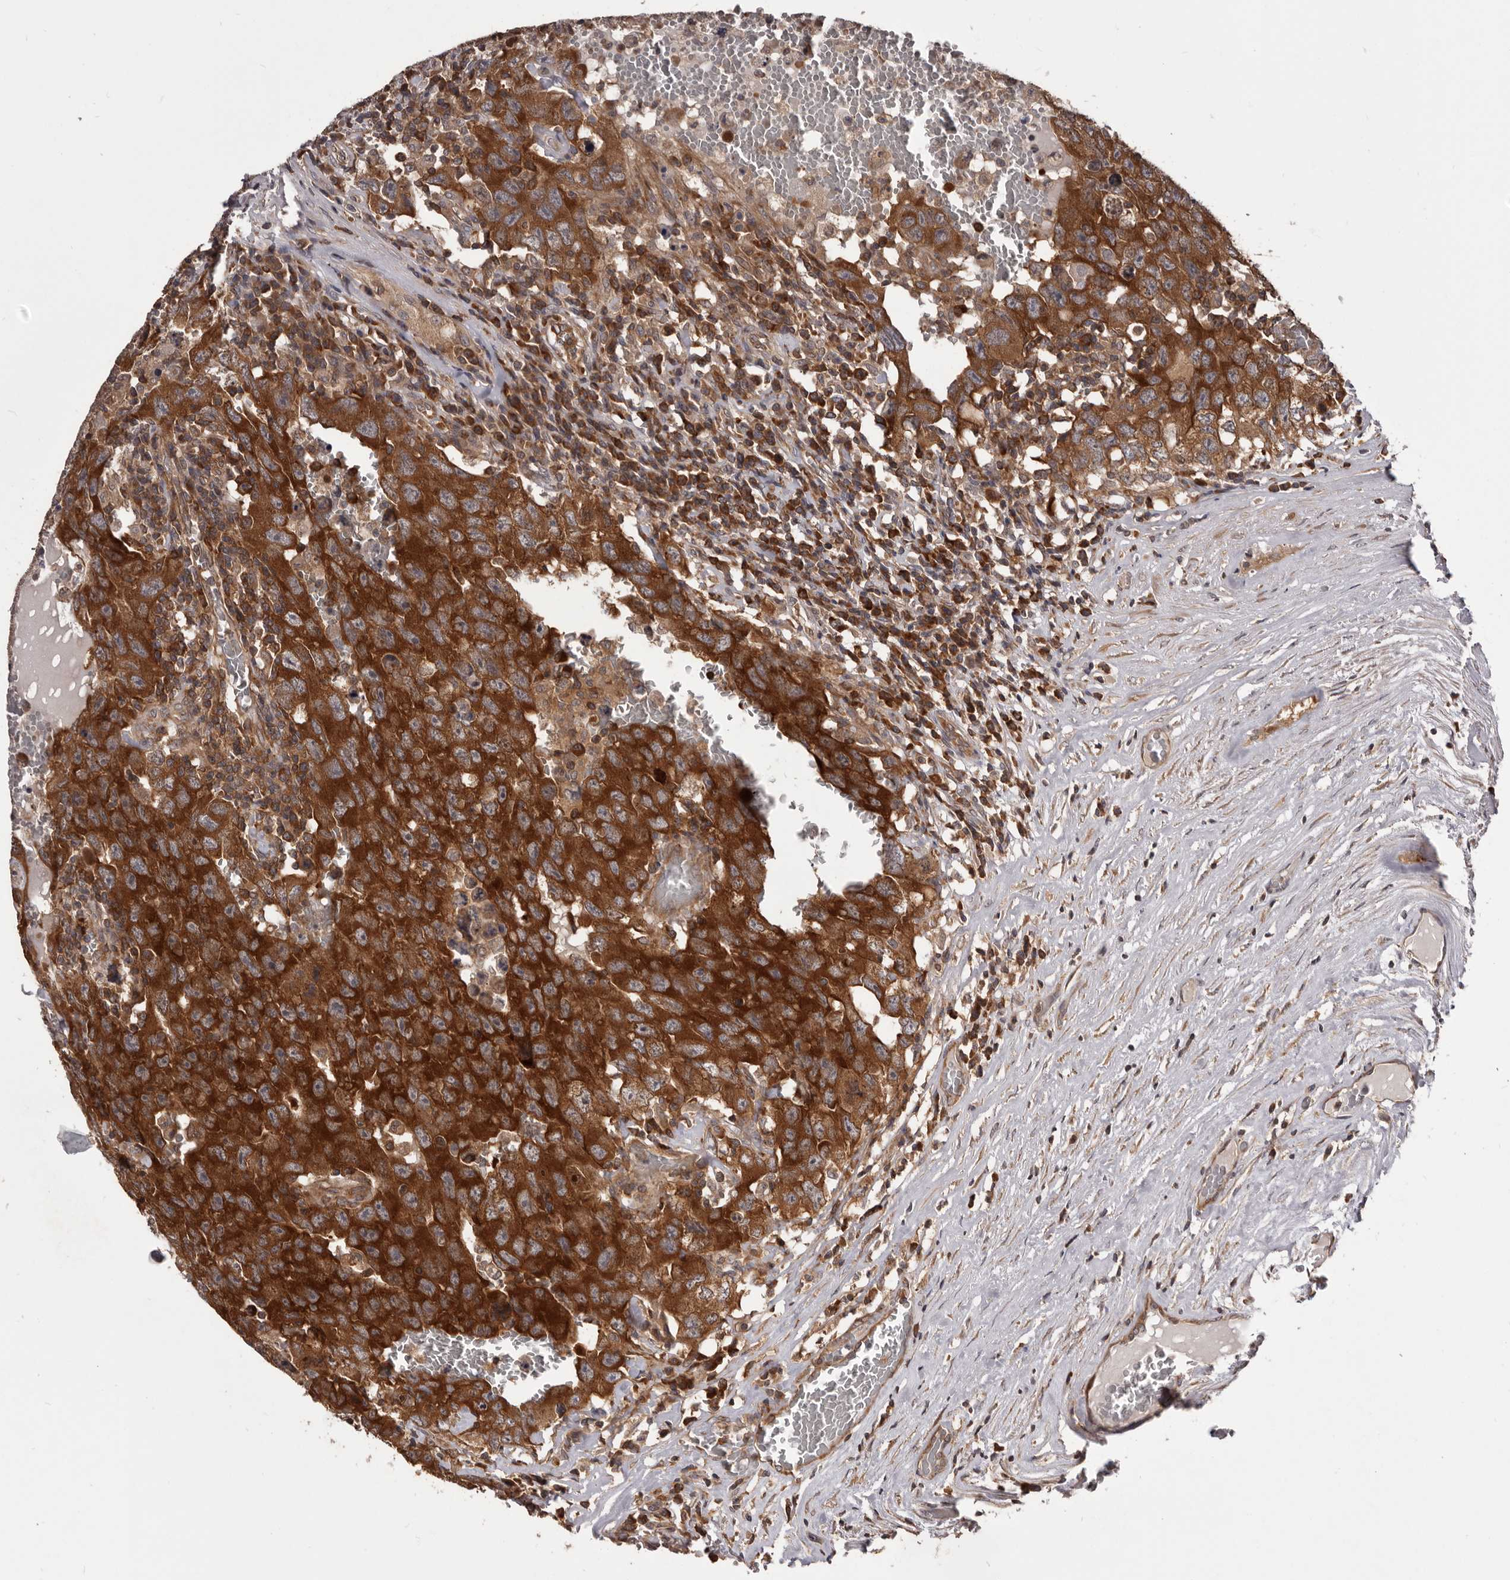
{"staining": {"intensity": "strong", "quantity": ">75%", "location": "cytoplasmic/membranous"}, "tissue": "testis cancer", "cell_type": "Tumor cells", "image_type": "cancer", "snomed": [{"axis": "morphology", "description": "Carcinoma, Embryonal, NOS"}, {"axis": "topography", "description": "Testis"}], "caption": "This histopathology image shows IHC staining of human testis cancer, with high strong cytoplasmic/membranous positivity in about >75% of tumor cells.", "gene": "HBS1L", "patient": {"sex": "male", "age": 26}}